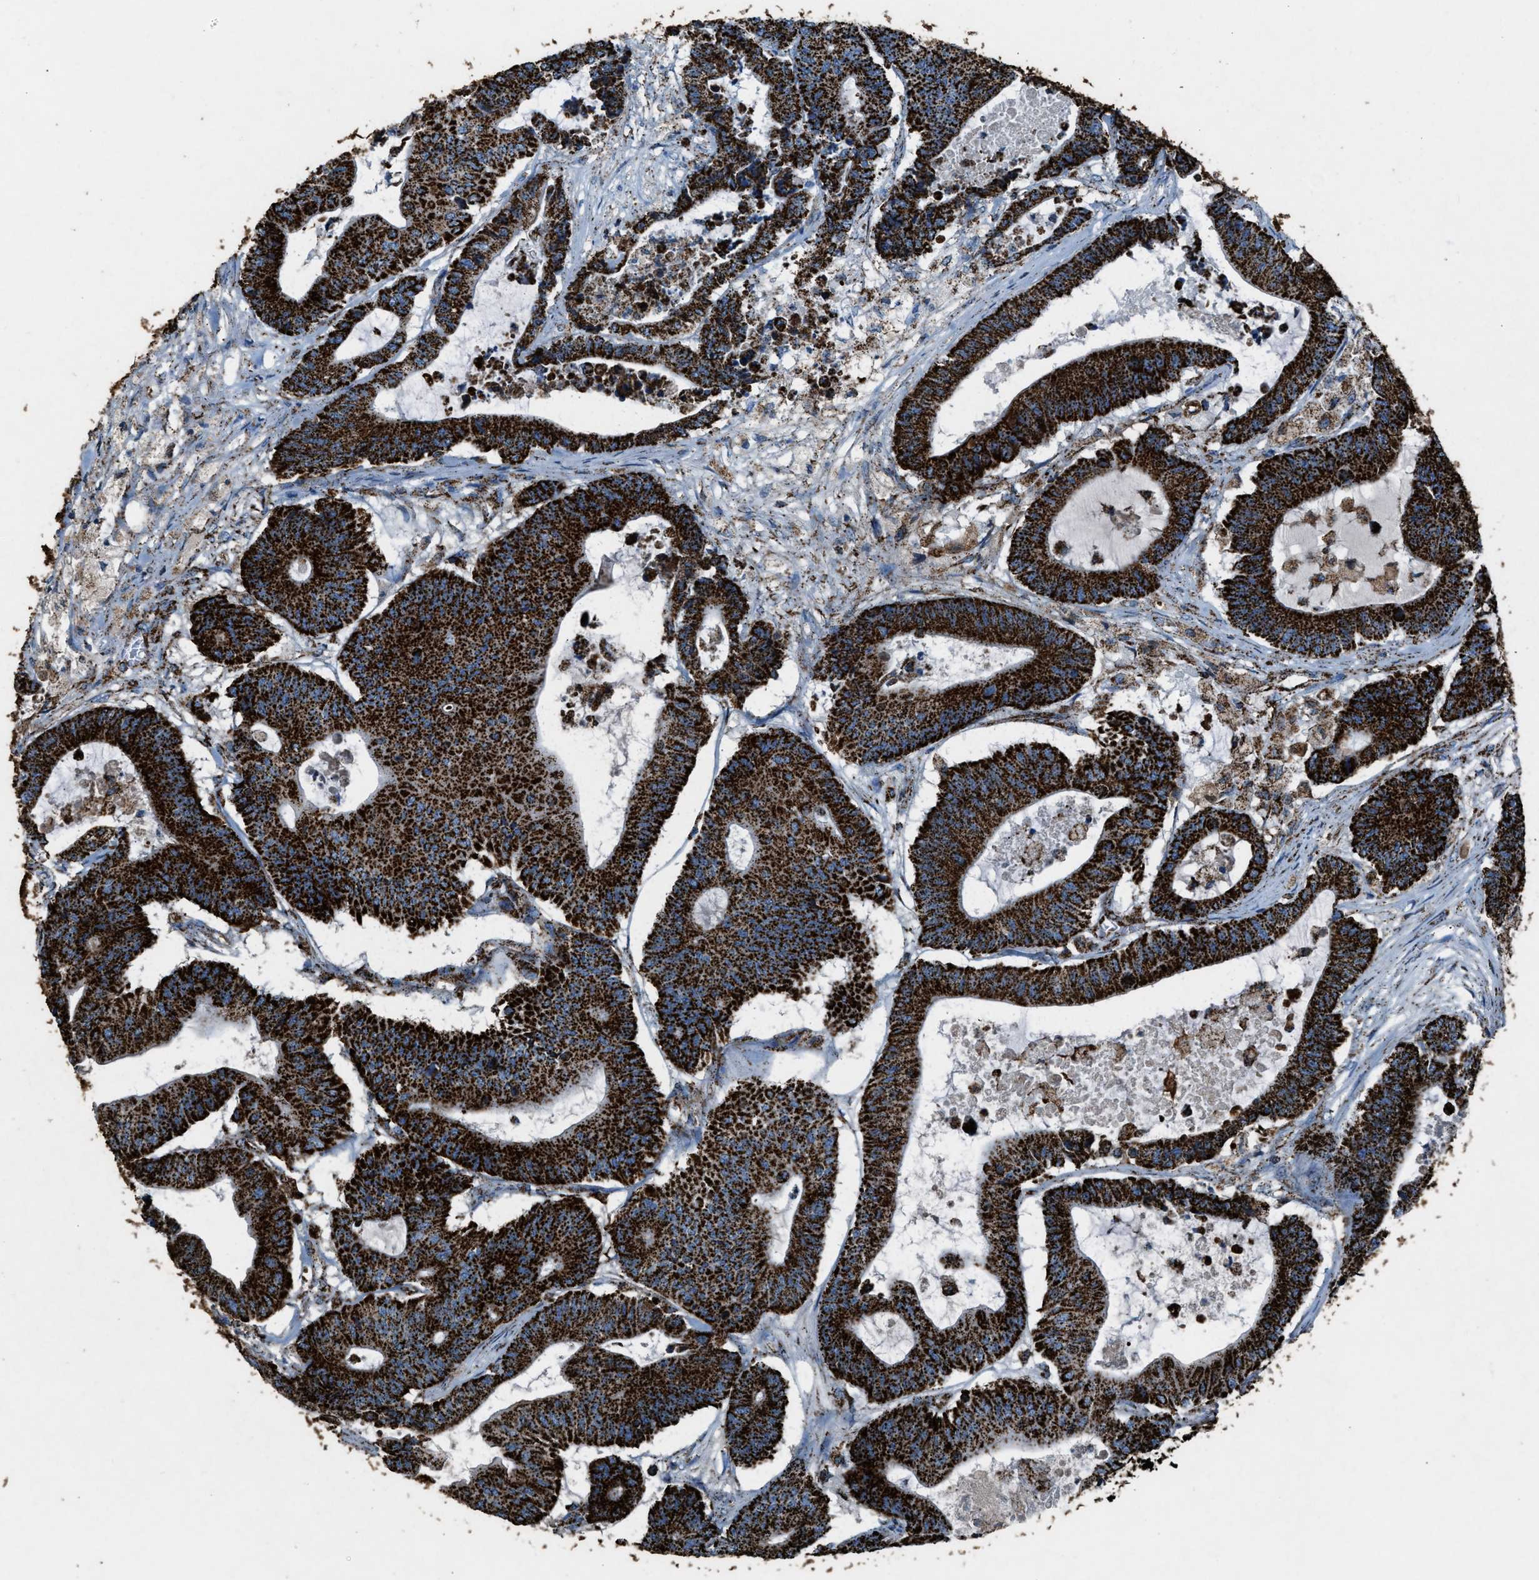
{"staining": {"intensity": "strong", "quantity": ">75%", "location": "cytoplasmic/membranous"}, "tissue": "colorectal cancer", "cell_type": "Tumor cells", "image_type": "cancer", "snomed": [{"axis": "morphology", "description": "Adenocarcinoma, NOS"}, {"axis": "topography", "description": "Colon"}], "caption": "This is a photomicrograph of immunohistochemistry staining of colorectal adenocarcinoma, which shows strong positivity in the cytoplasmic/membranous of tumor cells.", "gene": "MDH2", "patient": {"sex": "female", "age": 84}}